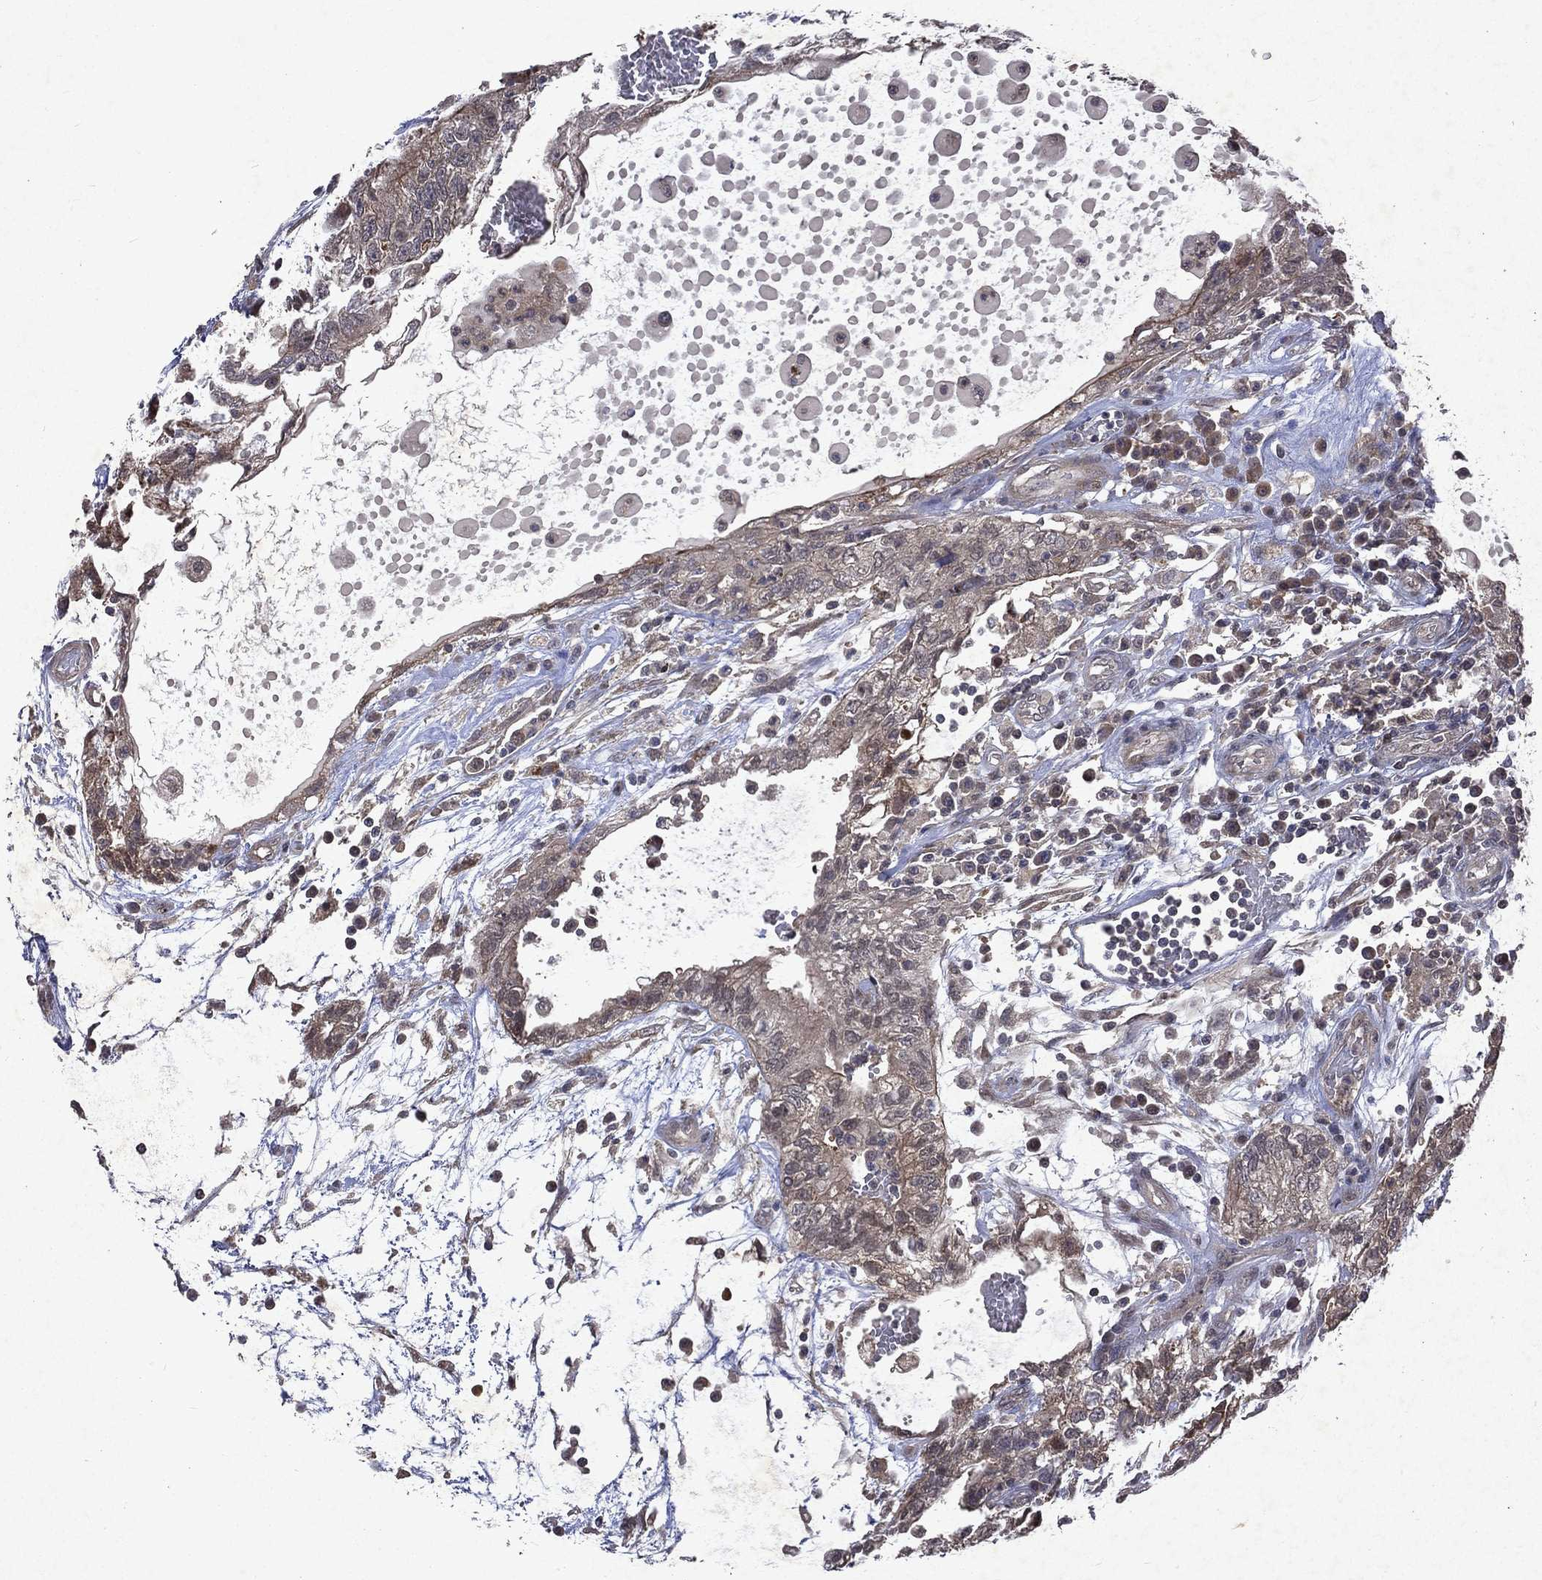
{"staining": {"intensity": "weak", "quantity": ">75%", "location": "cytoplasmic/membranous"}, "tissue": "testis cancer", "cell_type": "Tumor cells", "image_type": "cancer", "snomed": [{"axis": "morphology", "description": "Normal tissue, NOS"}, {"axis": "morphology", "description": "Carcinoma, Embryonal, NOS"}, {"axis": "topography", "description": "Testis"}, {"axis": "topography", "description": "Epididymis"}], "caption": "Immunohistochemical staining of testis cancer (embryonal carcinoma) shows low levels of weak cytoplasmic/membranous protein positivity in approximately >75% of tumor cells. (IHC, brightfield microscopy, high magnification).", "gene": "MTAP", "patient": {"sex": "male", "age": 32}}